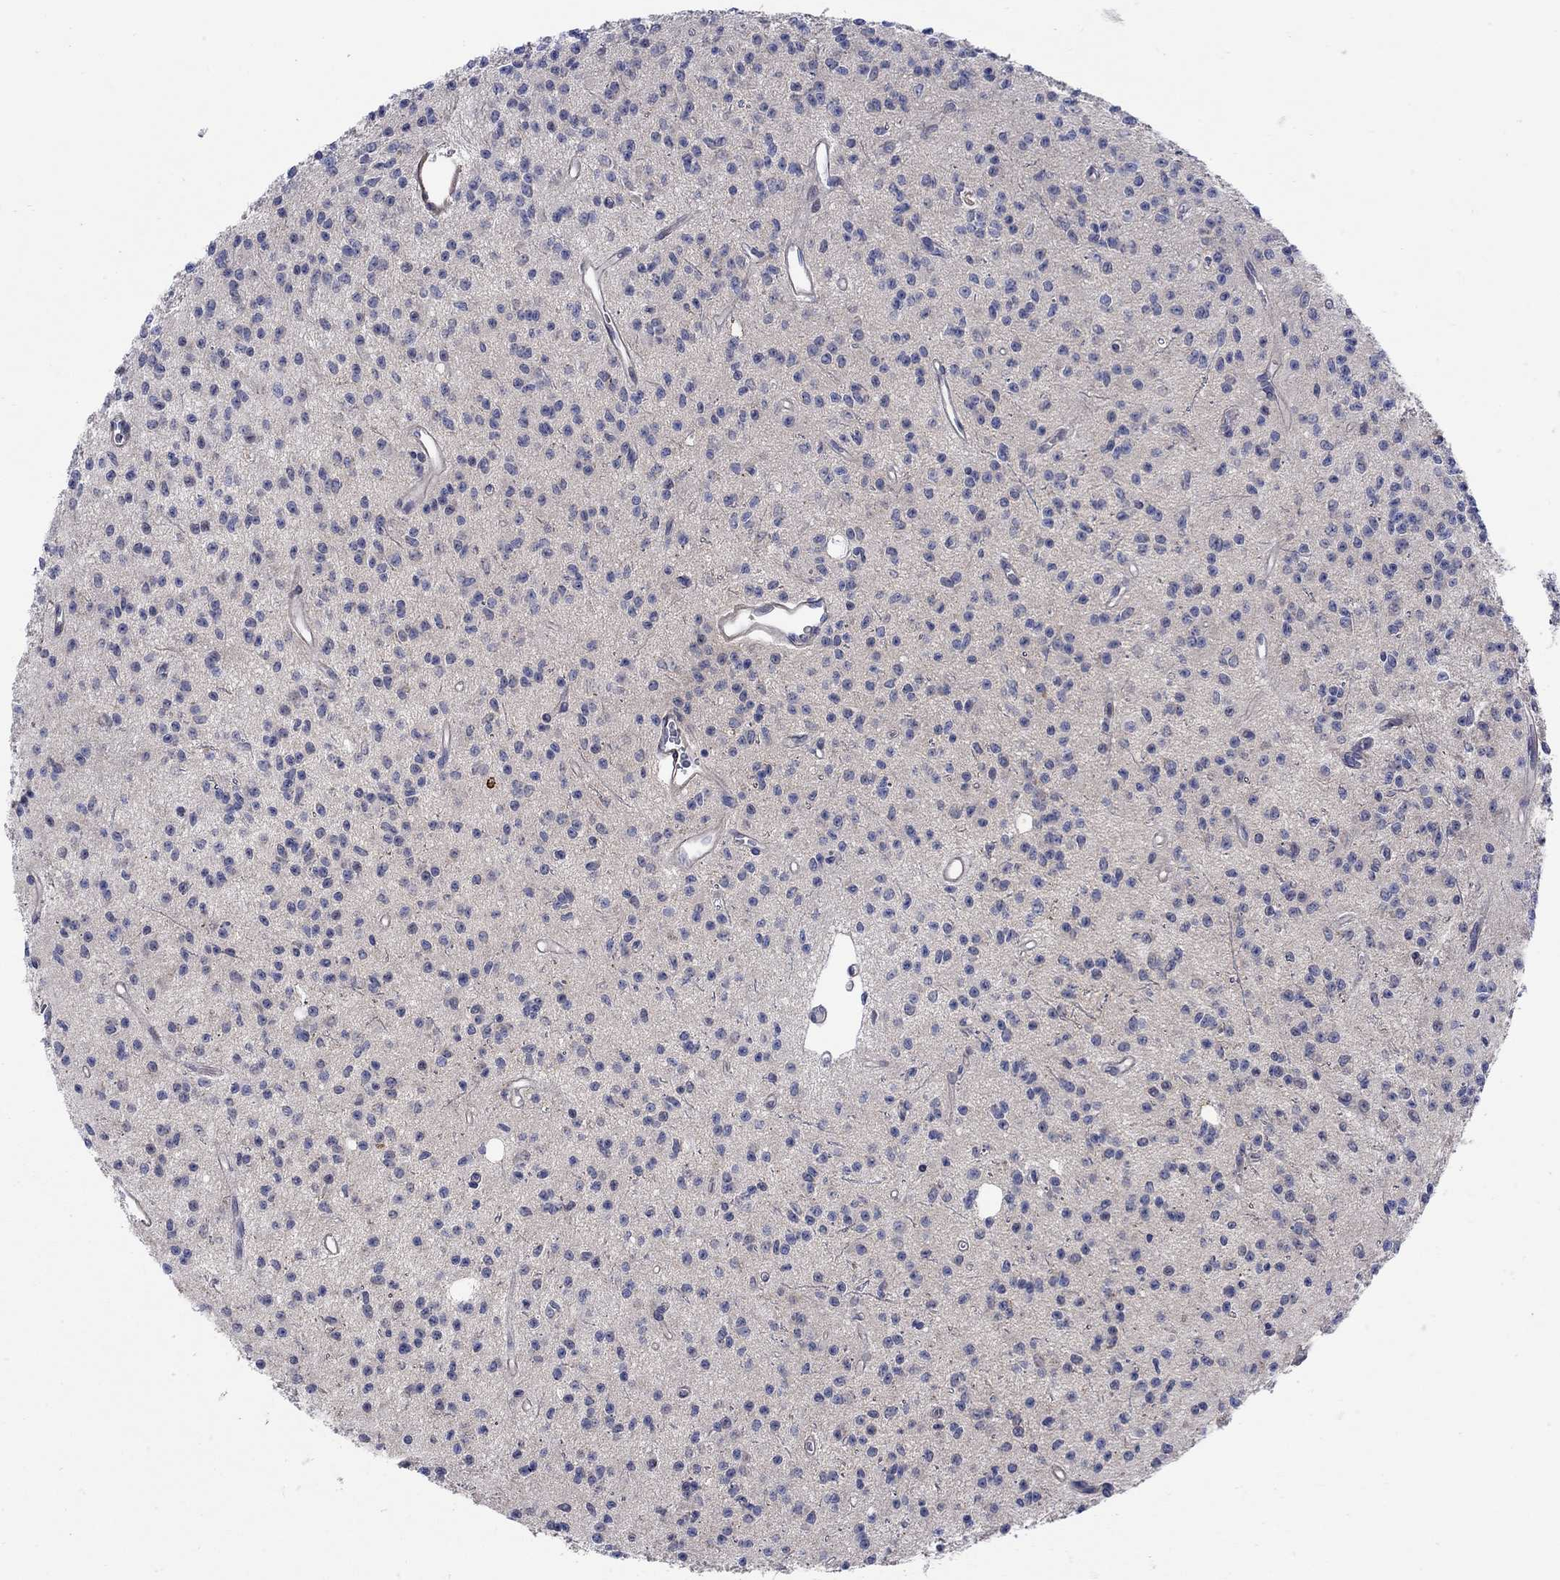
{"staining": {"intensity": "negative", "quantity": "none", "location": "none"}, "tissue": "glioma", "cell_type": "Tumor cells", "image_type": "cancer", "snomed": [{"axis": "morphology", "description": "Glioma, malignant, Low grade"}, {"axis": "topography", "description": "Brain"}], "caption": "Immunohistochemistry (IHC) micrograph of neoplastic tissue: human malignant glioma (low-grade) stained with DAB reveals no significant protein staining in tumor cells.", "gene": "SCN7A", "patient": {"sex": "female", "age": 45}}